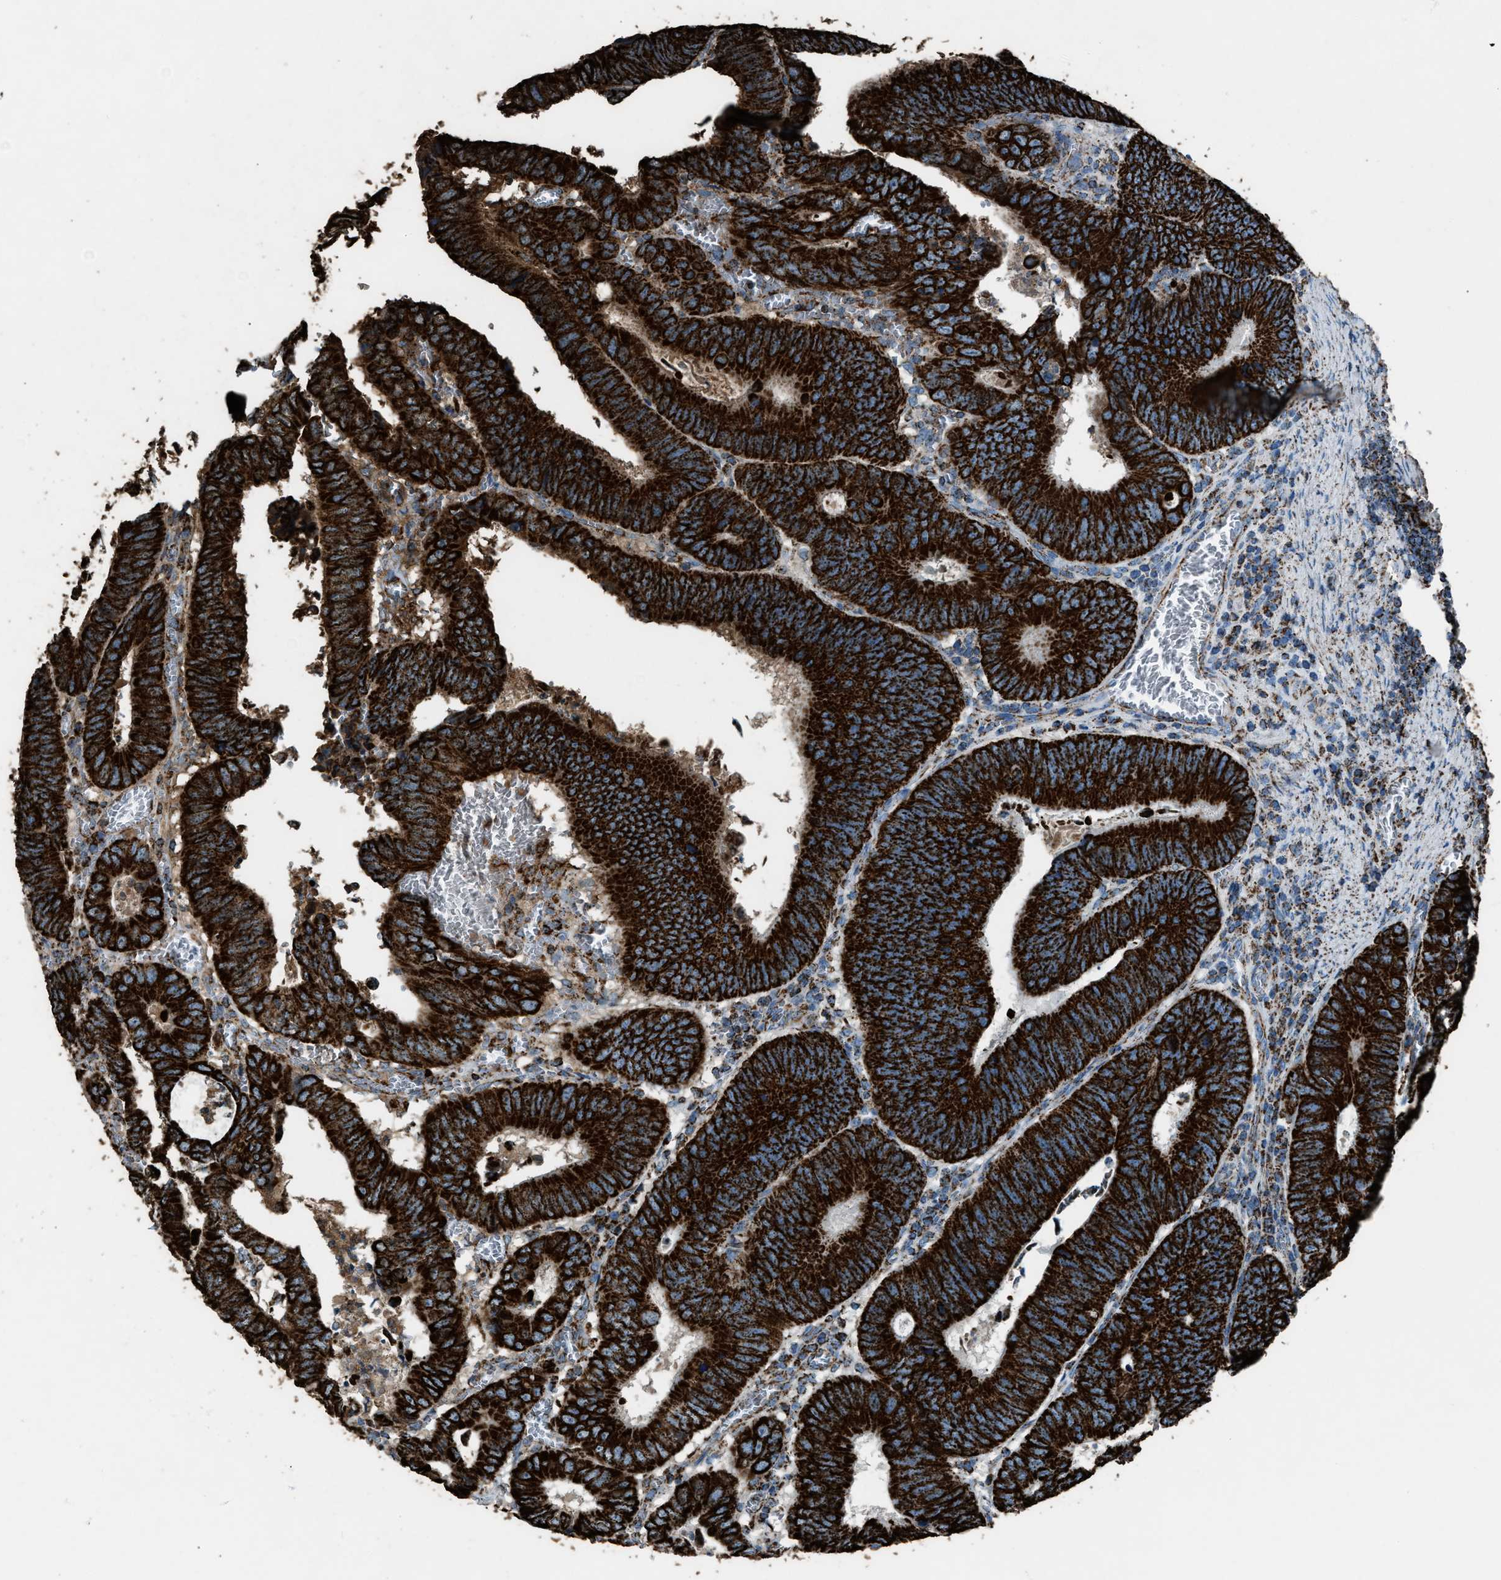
{"staining": {"intensity": "strong", "quantity": ">75%", "location": "cytoplasmic/membranous"}, "tissue": "colorectal cancer", "cell_type": "Tumor cells", "image_type": "cancer", "snomed": [{"axis": "morphology", "description": "Inflammation, NOS"}, {"axis": "morphology", "description": "Adenocarcinoma, NOS"}, {"axis": "topography", "description": "Colon"}], "caption": "An immunohistochemistry photomicrograph of tumor tissue is shown. Protein staining in brown highlights strong cytoplasmic/membranous positivity in colorectal adenocarcinoma within tumor cells.", "gene": "MDH2", "patient": {"sex": "male", "age": 72}}